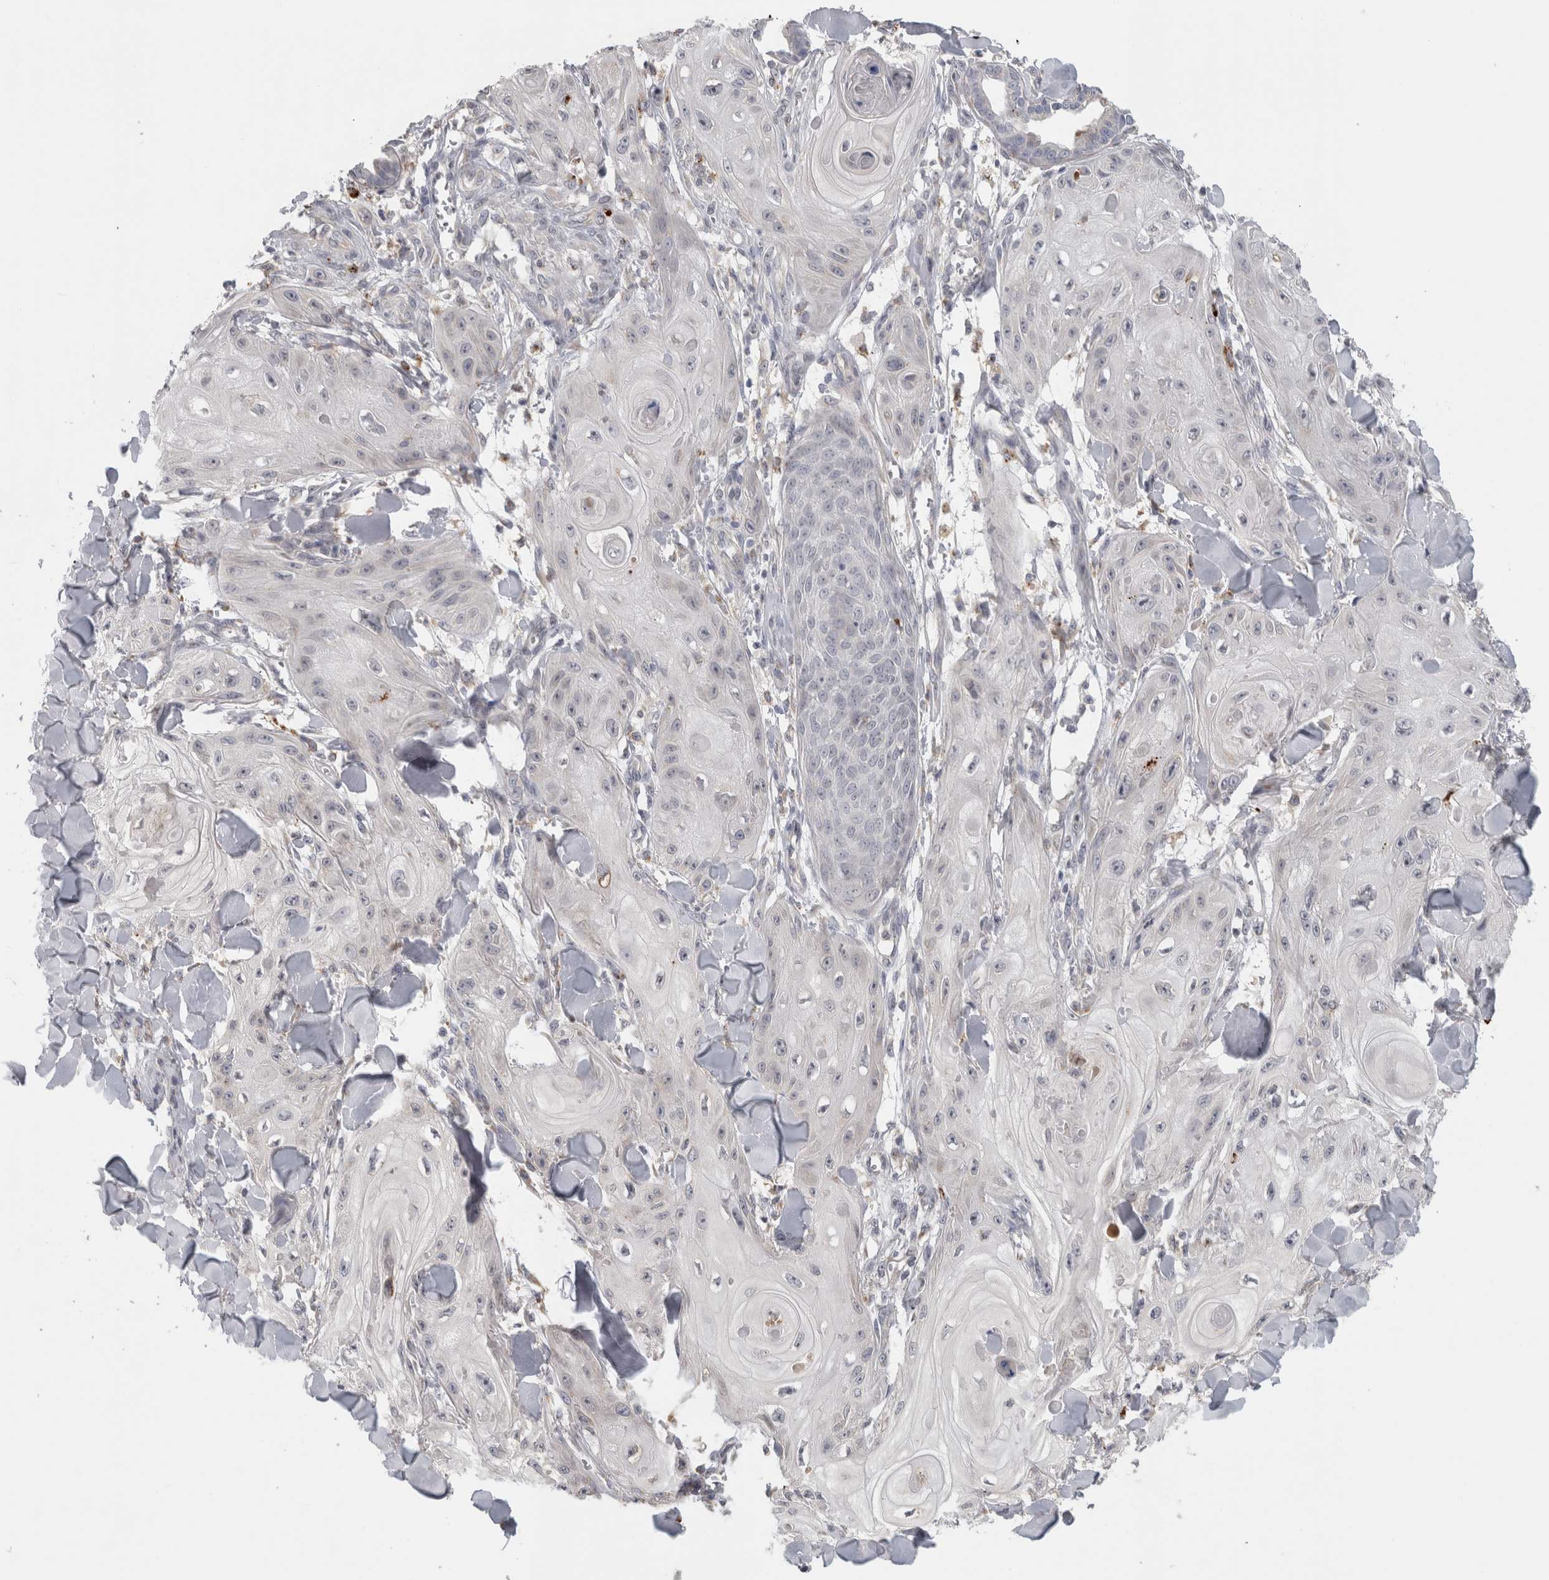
{"staining": {"intensity": "negative", "quantity": "none", "location": "none"}, "tissue": "skin cancer", "cell_type": "Tumor cells", "image_type": "cancer", "snomed": [{"axis": "morphology", "description": "Squamous cell carcinoma, NOS"}, {"axis": "topography", "description": "Skin"}], "caption": "High power microscopy image of an immunohistochemistry (IHC) histopathology image of squamous cell carcinoma (skin), revealing no significant staining in tumor cells.", "gene": "MGAT1", "patient": {"sex": "male", "age": 74}}